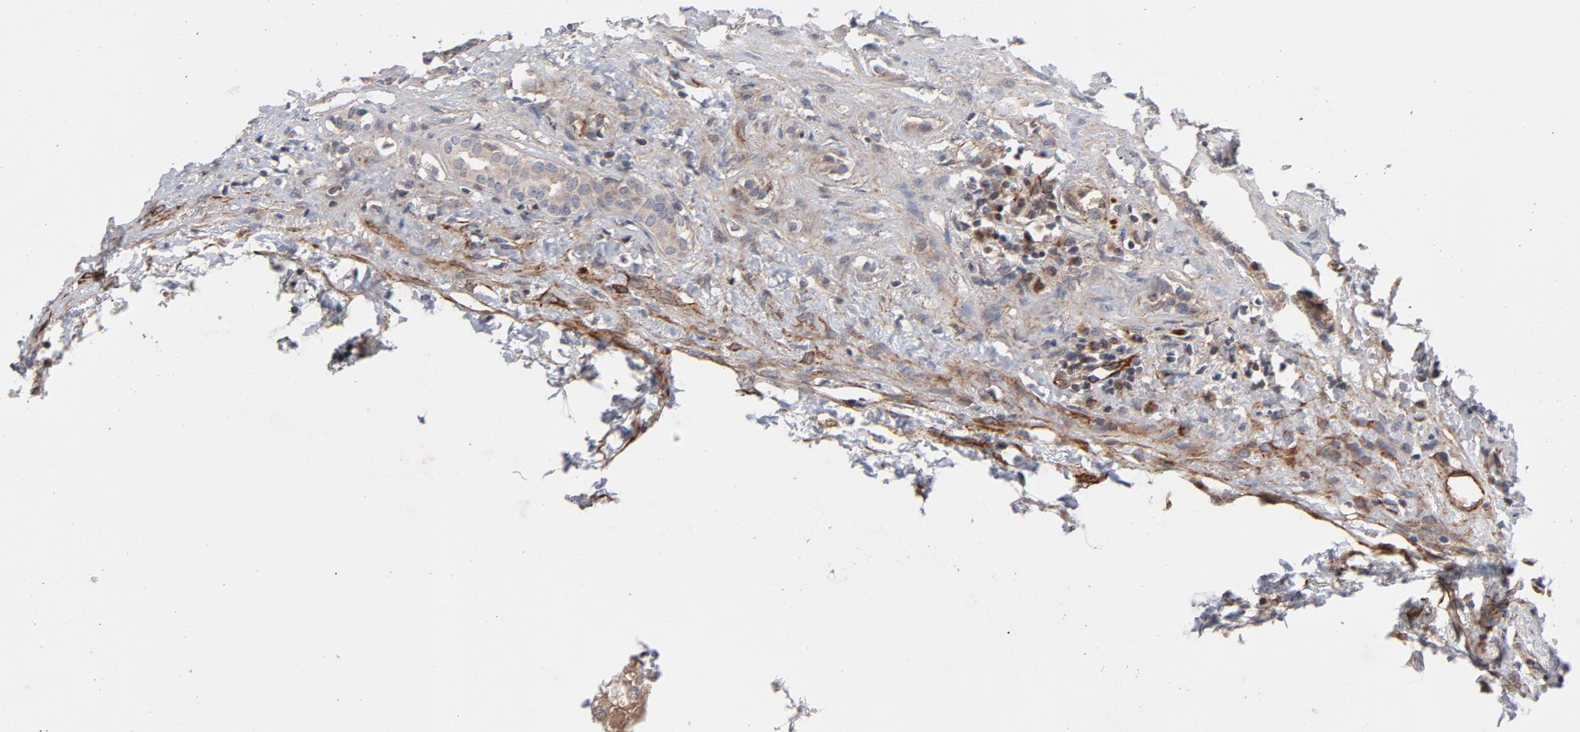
{"staining": {"intensity": "weak", "quantity": ">75%", "location": "cytoplasmic/membranous"}, "tissue": "renal cancer", "cell_type": "Tumor cells", "image_type": "cancer", "snomed": [{"axis": "morphology", "description": "Adenocarcinoma, NOS"}, {"axis": "topography", "description": "Kidney"}], "caption": "IHC histopathology image of adenocarcinoma (renal) stained for a protein (brown), which reveals low levels of weak cytoplasmic/membranous staining in approximately >75% of tumor cells.", "gene": "DNAAF2", "patient": {"sex": "female", "age": 83}}